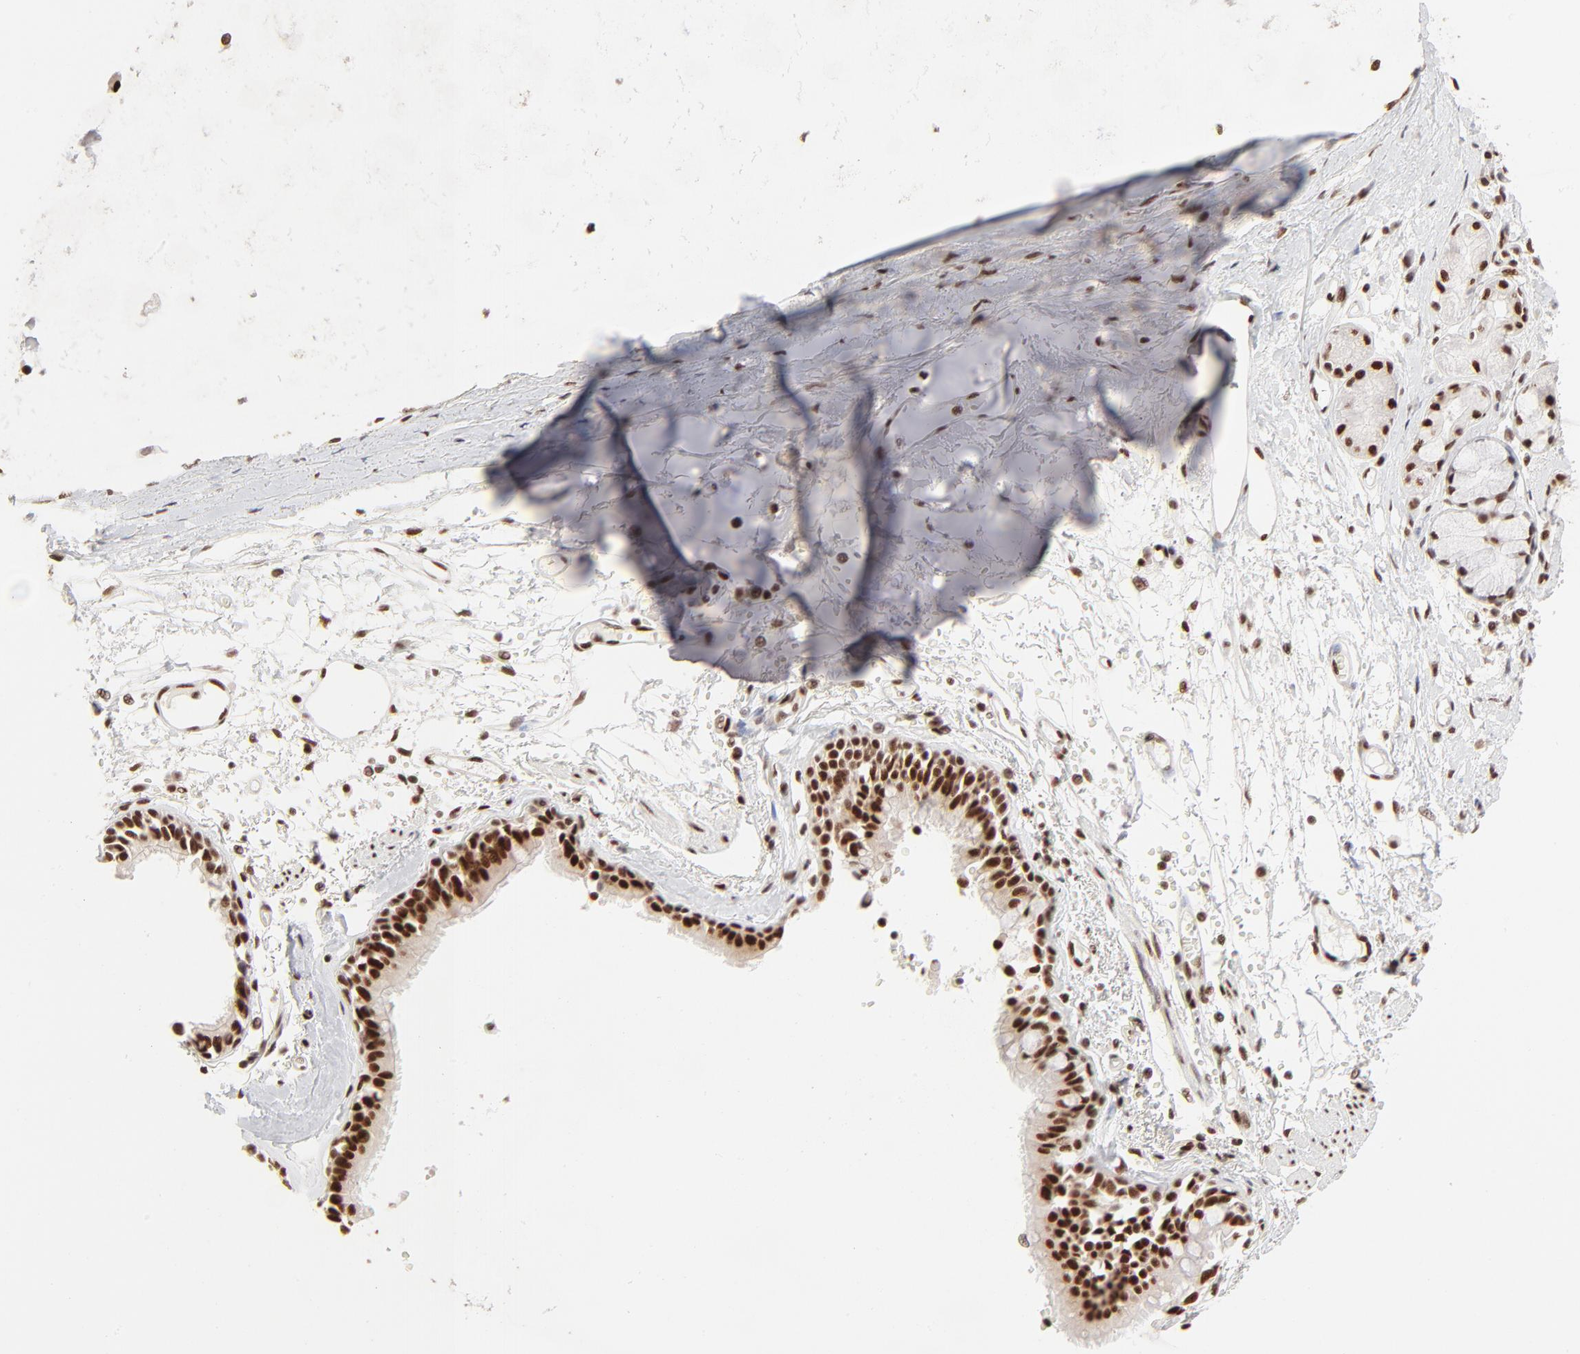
{"staining": {"intensity": "strong", "quantity": ">75%", "location": "nuclear"}, "tissue": "bronchus", "cell_type": "Respiratory epithelial cells", "image_type": "normal", "snomed": [{"axis": "morphology", "description": "Normal tissue, NOS"}, {"axis": "topography", "description": "Bronchus"}, {"axis": "topography", "description": "Lung"}], "caption": "Immunohistochemical staining of normal bronchus demonstrates strong nuclear protein positivity in approximately >75% of respiratory epithelial cells. Using DAB (brown) and hematoxylin (blue) stains, captured at high magnification using brightfield microscopy.", "gene": "TARDBP", "patient": {"sex": "female", "age": 56}}